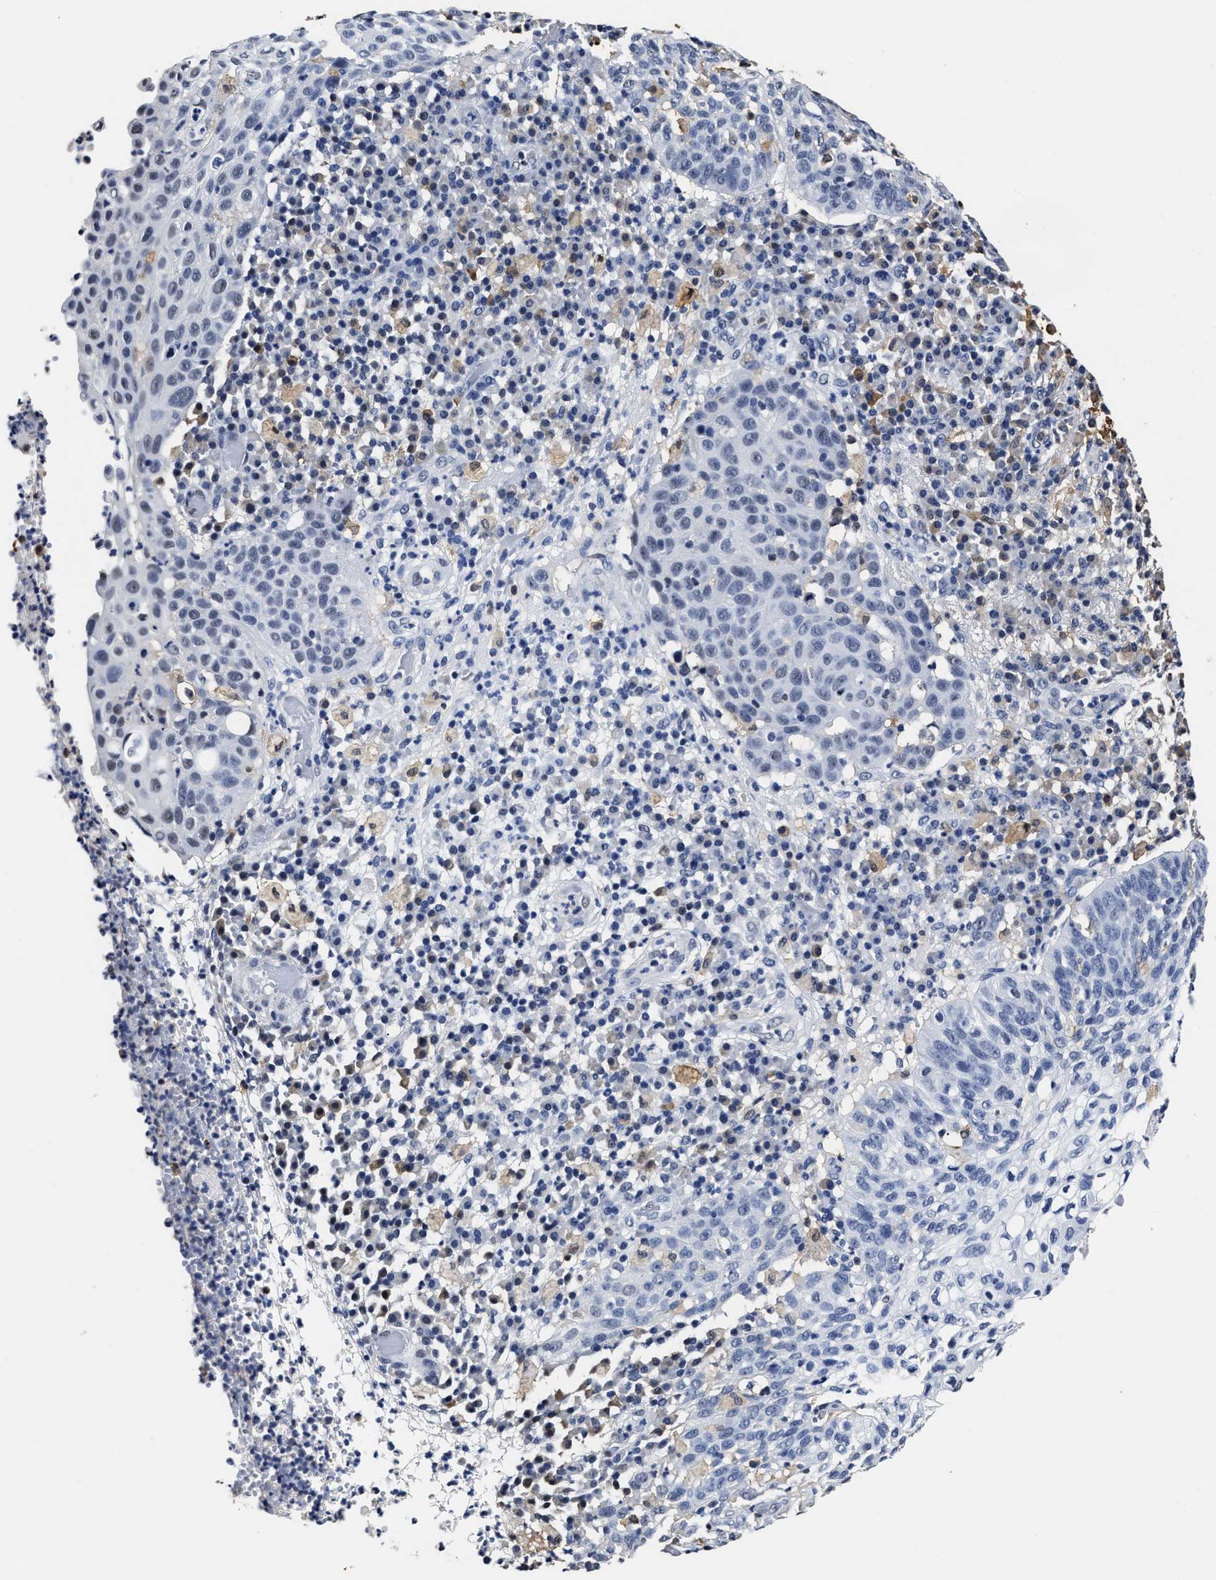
{"staining": {"intensity": "negative", "quantity": "none", "location": "none"}, "tissue": "skin cancer", "cell_type": "Tumor cells", "image_type": "cancer", "snomed": [{"axis": "morphology", "description": "Squamous cell carcinoma in situ, NOS"}, {"axis": "morphology", "description": "Squamous cell carcinoma, NOS"}, {"axis": "topography", "description": "Skin"}], "caption": "This is an IHC image of human skin squamous cell carcinoma. There is no positivity in tumor cells.", "gene": "PRPF4B", "patient": {"sex": "male", "age": 93}}